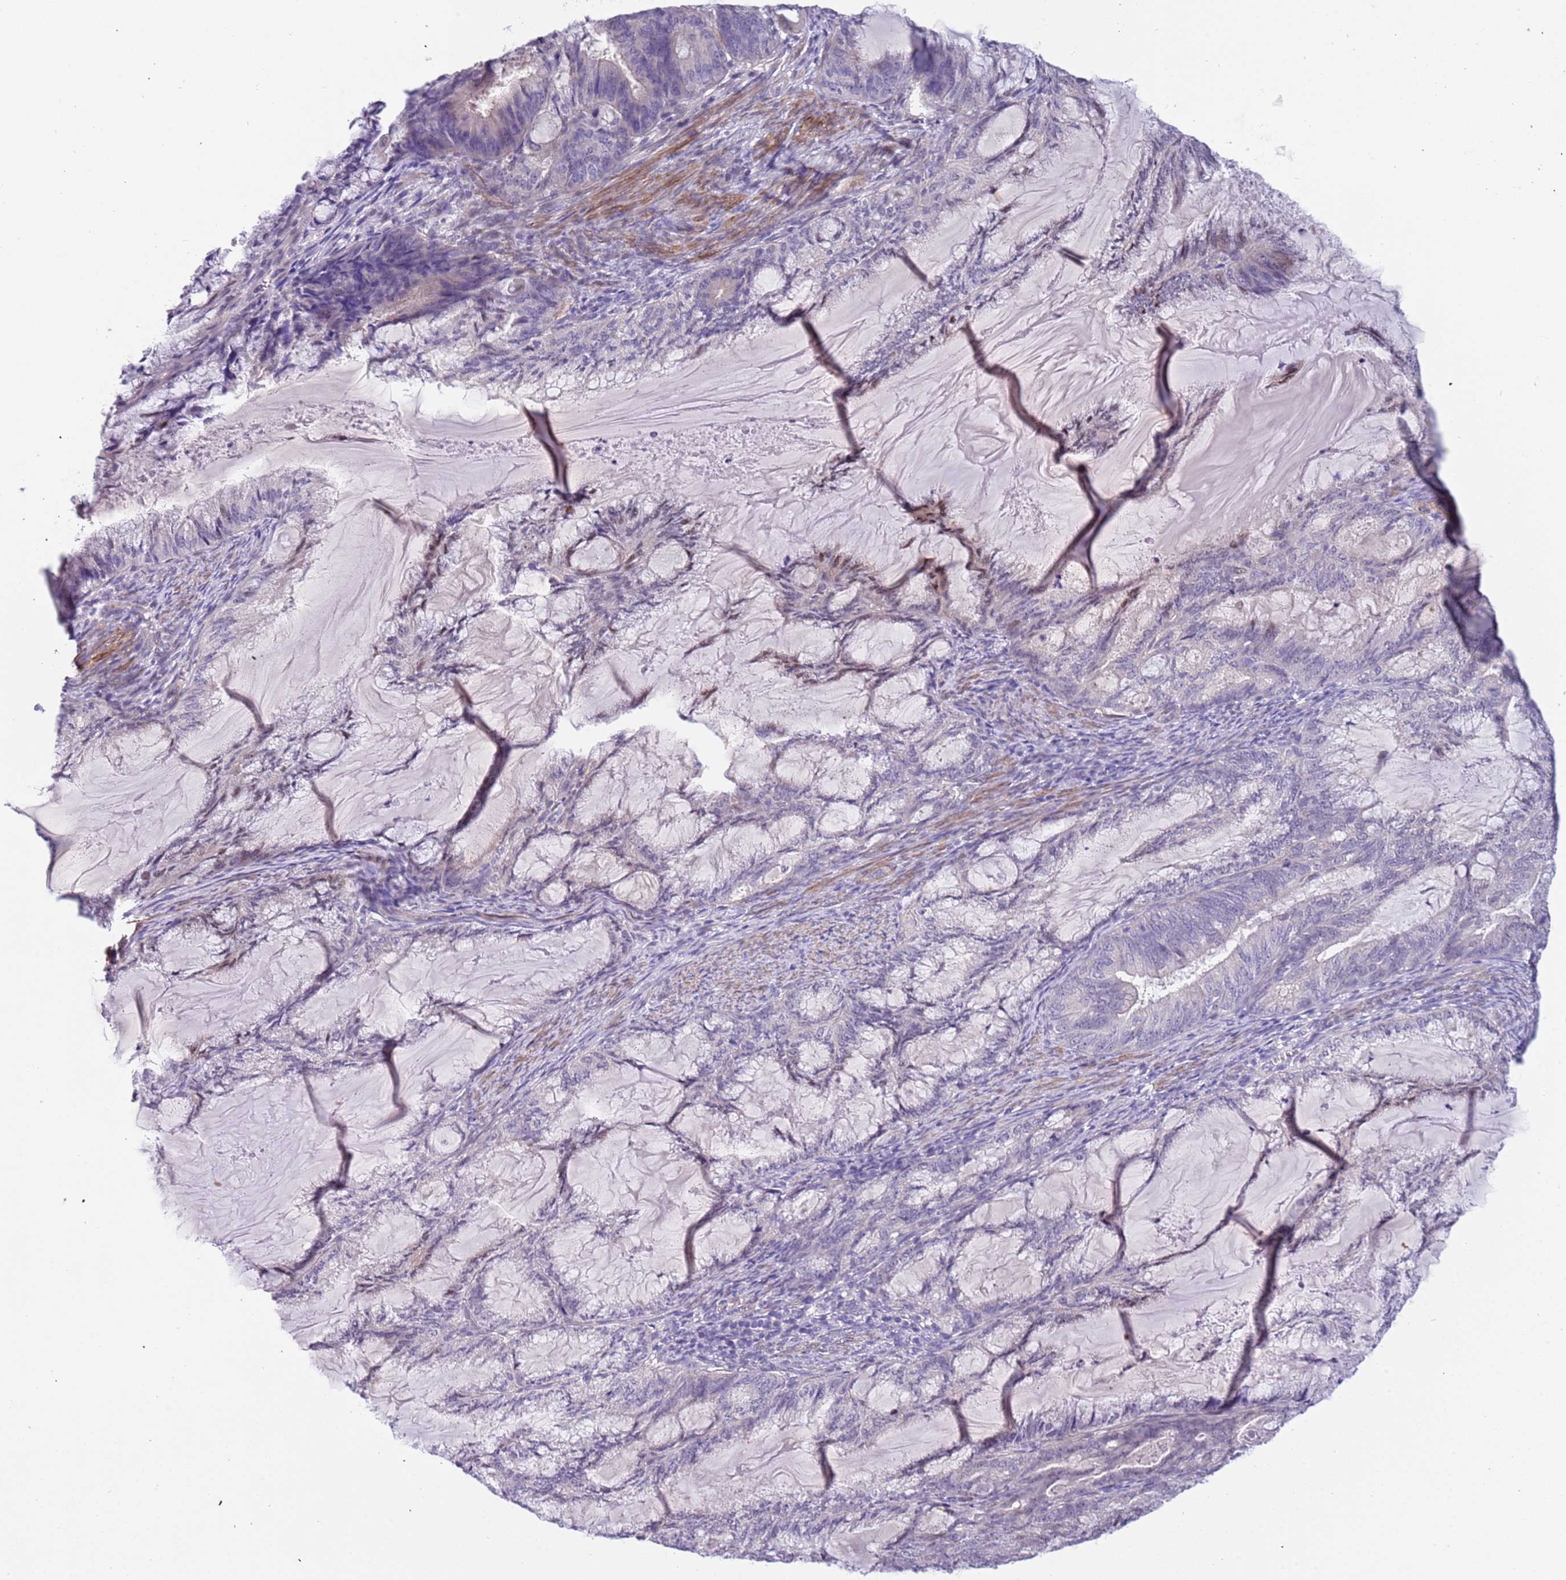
{"staining": {"intensity": "negative", "quantity": "none", "location": "none"}, "tissue": "endometrial cancer", "cell_type": "Tumor cells", "image_type": "cancer", "snomed": [{"axis": "morphology", "description": "Adenocarcinoma, NOS"}, {"axis": "topography", "description": "Endometrium"}], "caption": "IHC photomicrograph of neoplastic tissue: endometrial cancer stained with DAB (3,3'-diaminobenzidine) demonstrates no significant protein expression in tumor cells.", "gene": "PLEKHH1", "patient": {"sex": "female", "age": 86}}